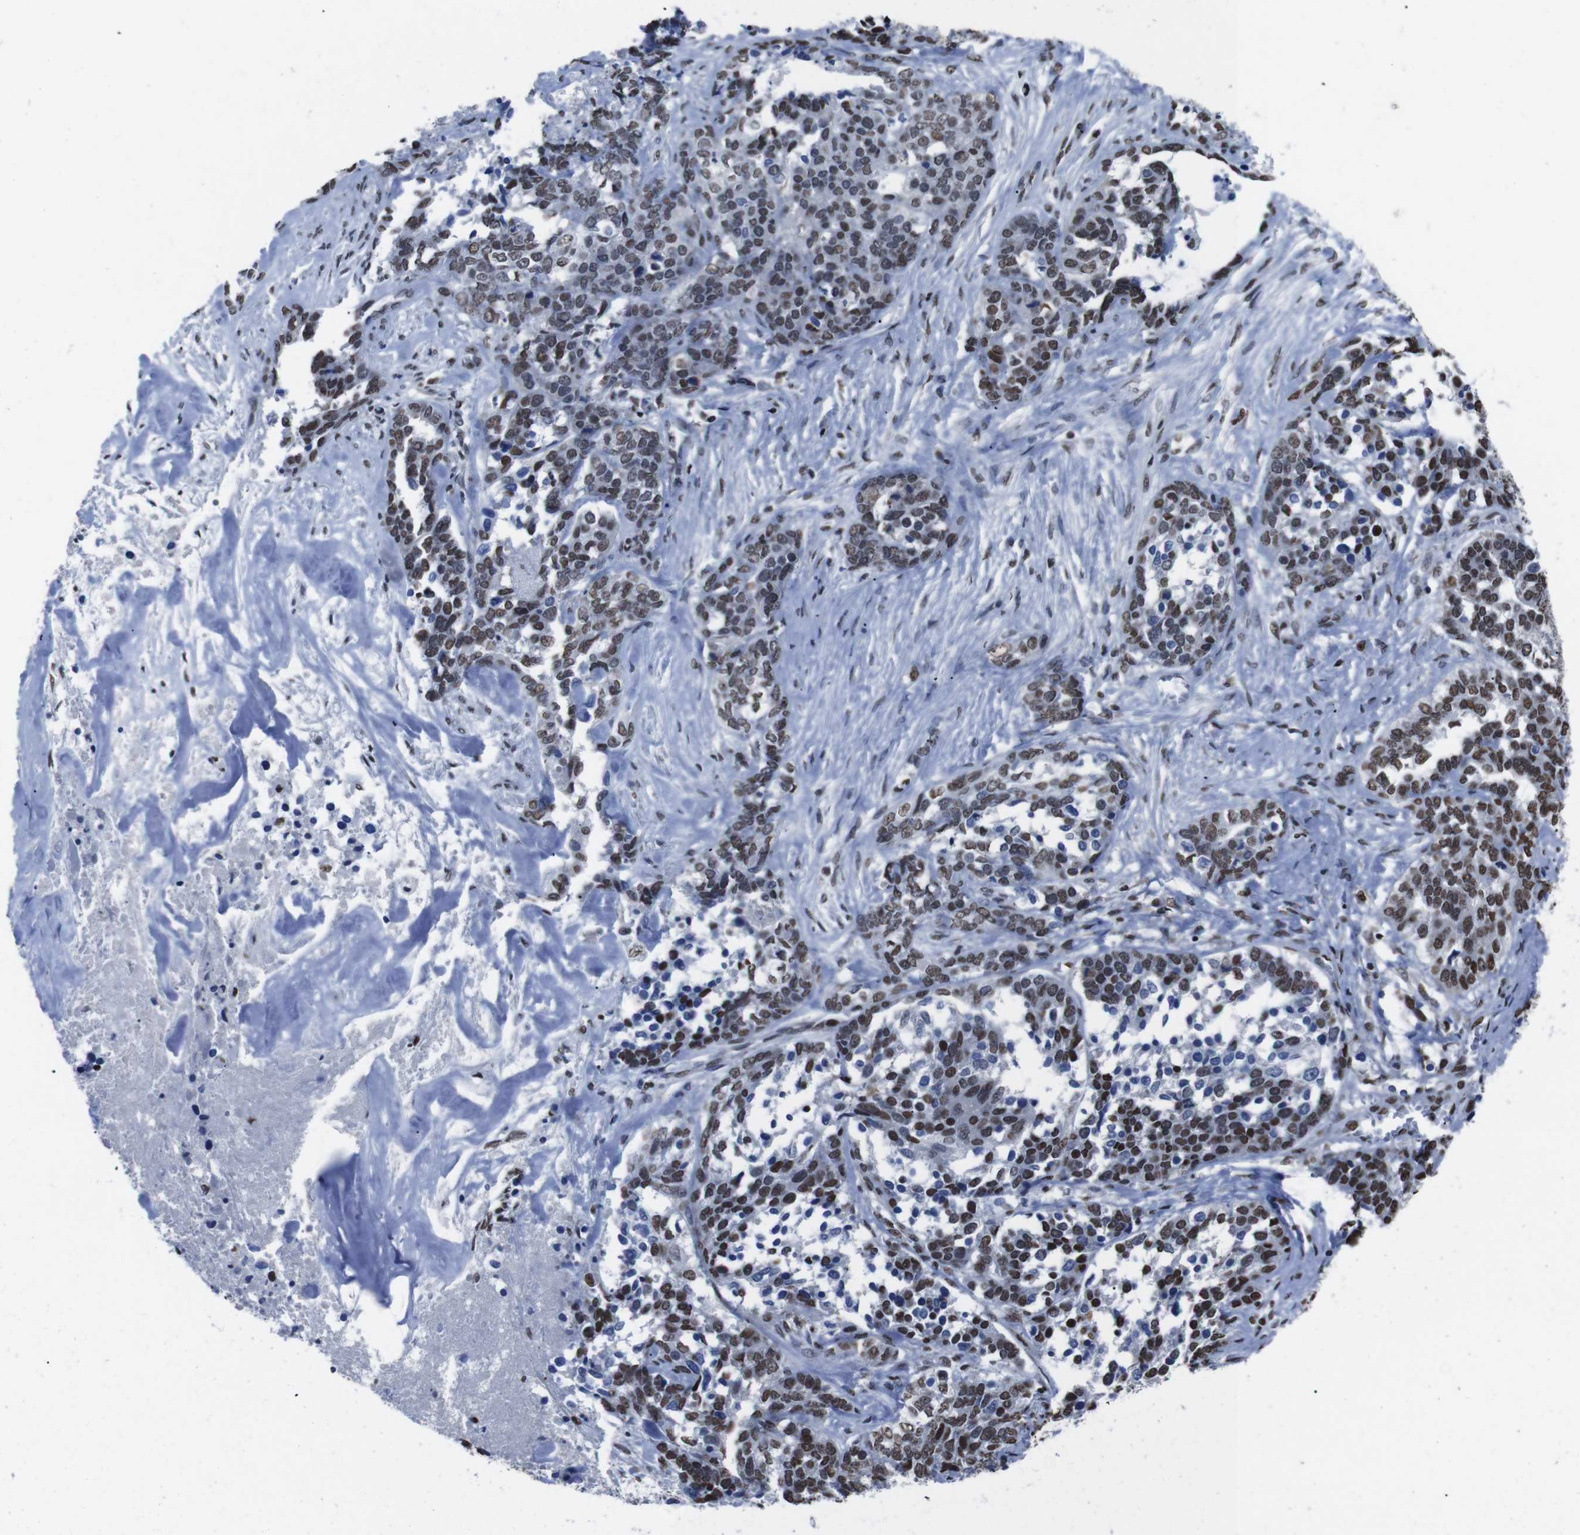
{"staining": {"intensity": "moderate", "quantity": ">75%", "location": "nuclear"}, "tissue": "ovarian cancer", "cell_type": "Tumor cells", "image_type": "cancer", "snomed": [{"axis": "morphology", "description": "Cystadenocarcinoma, serous, NOS"}, {"axis": "topography", "description": "Ovary"}], "caption": "Immunohistochemistry histopathology image of neoplastic tissue: serous cystadenocarcinoma (ovarian) stained using immunohistochemistry (IHC) exhibits medium levels of moderate protein expression localized specifically in the nuclear of tumor cells, appearing as a nuclear brown color.", "gene": "PIP4P2", "patient": {"sex": "female", "age": 44}}